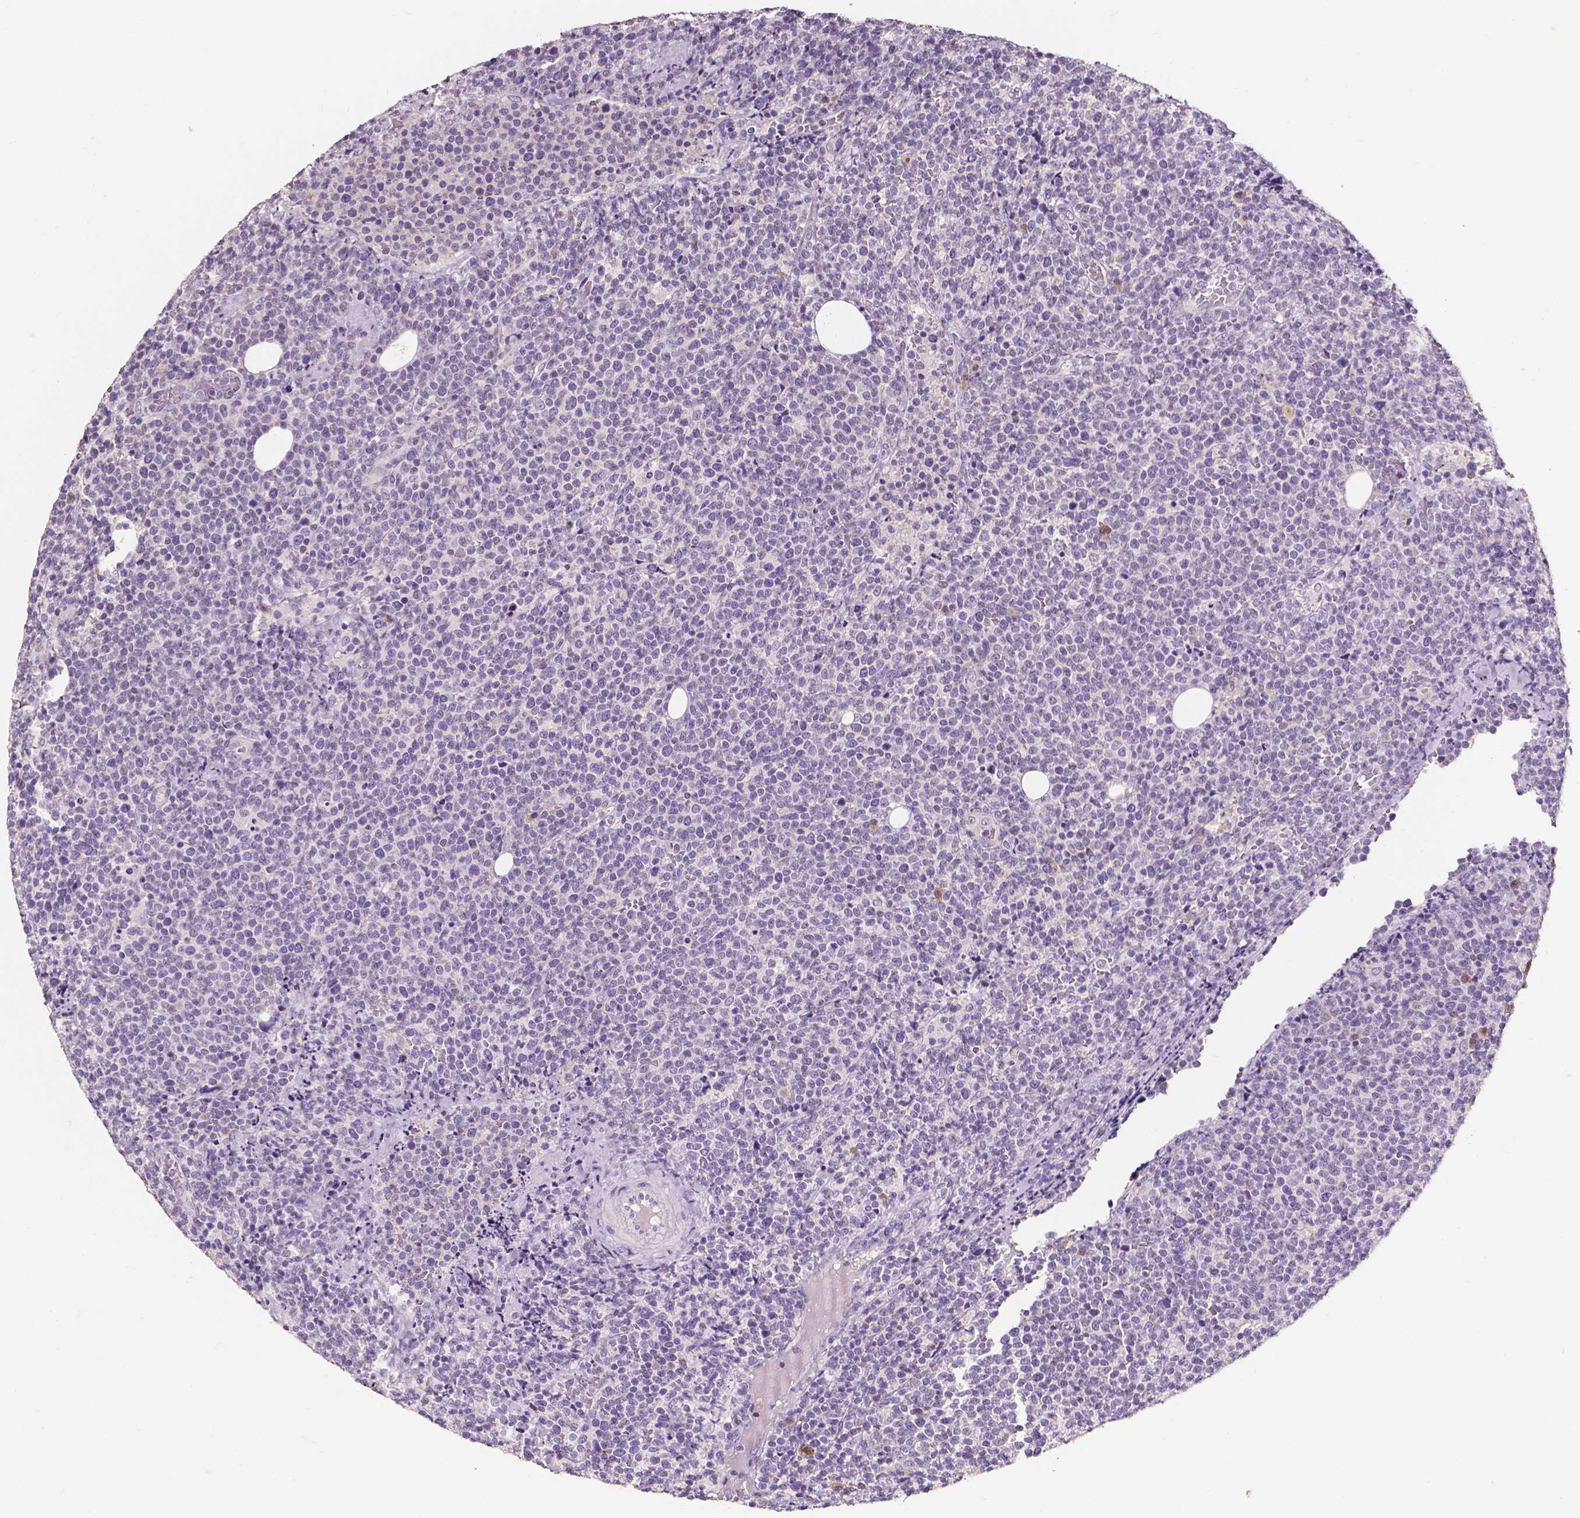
{"staining": {"intensity": "negative", "quantity": "none", "location": "none"}, "tissue": "lymphoma", "cell_type": "Tumor cells", "image_type": "cancer", "snomed": [{"axis": "morphology", "description": "Malignant lymphoma, non-Hodgkin's type, High grade"}, {"axis": "topography", "description": "Lymph node"}], "caption": "The histopathology image reveals no staining of tumor cells in lymphoma.", "gene": "PSAT1", "patient": {"sex": "male", "age": 61}}